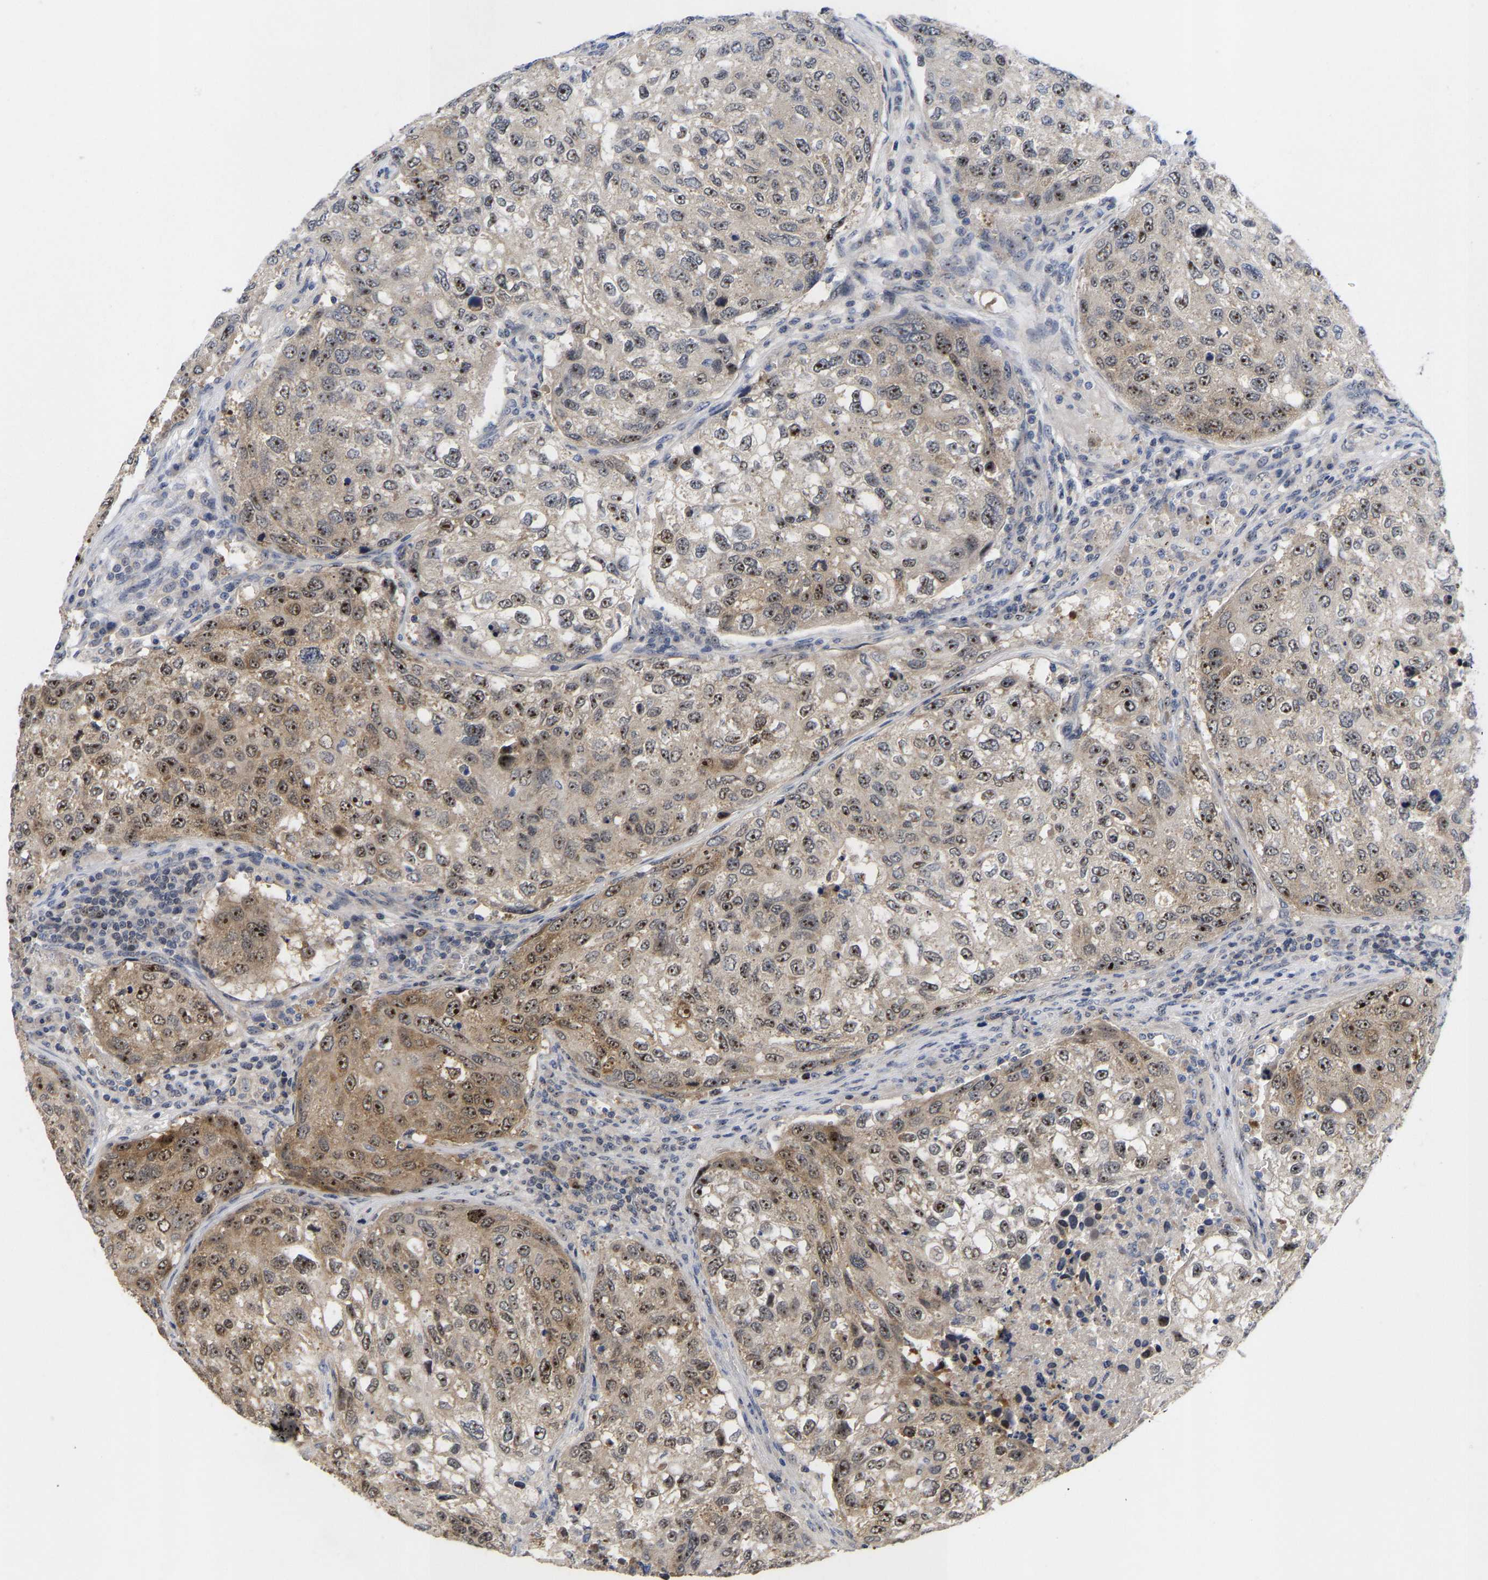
{"staining": {"intensity": "moderate", "quantity": "25%-75%", "location": "cytoplasmic/membranous,nuclear"}, "tissue": "urothelial cancer", "cell_type": "Tumor cells", "image_type": "cancer", "snomed": [{"axis": "morphology", "description": "Urothelial carcinoma, High grade"}, {"axis": "topography", "description": "Lymph node"}, {"axis": "topography", "description": "Urinary bladder"}], "caption": "This is an image of IHC staining of urothelial cancer, which shows moderate staining in the cytoplasmic/membranous and nuclear of tumor cells.", "gene": "NLE1", "patient": {"sex": "male", "age": 51}}